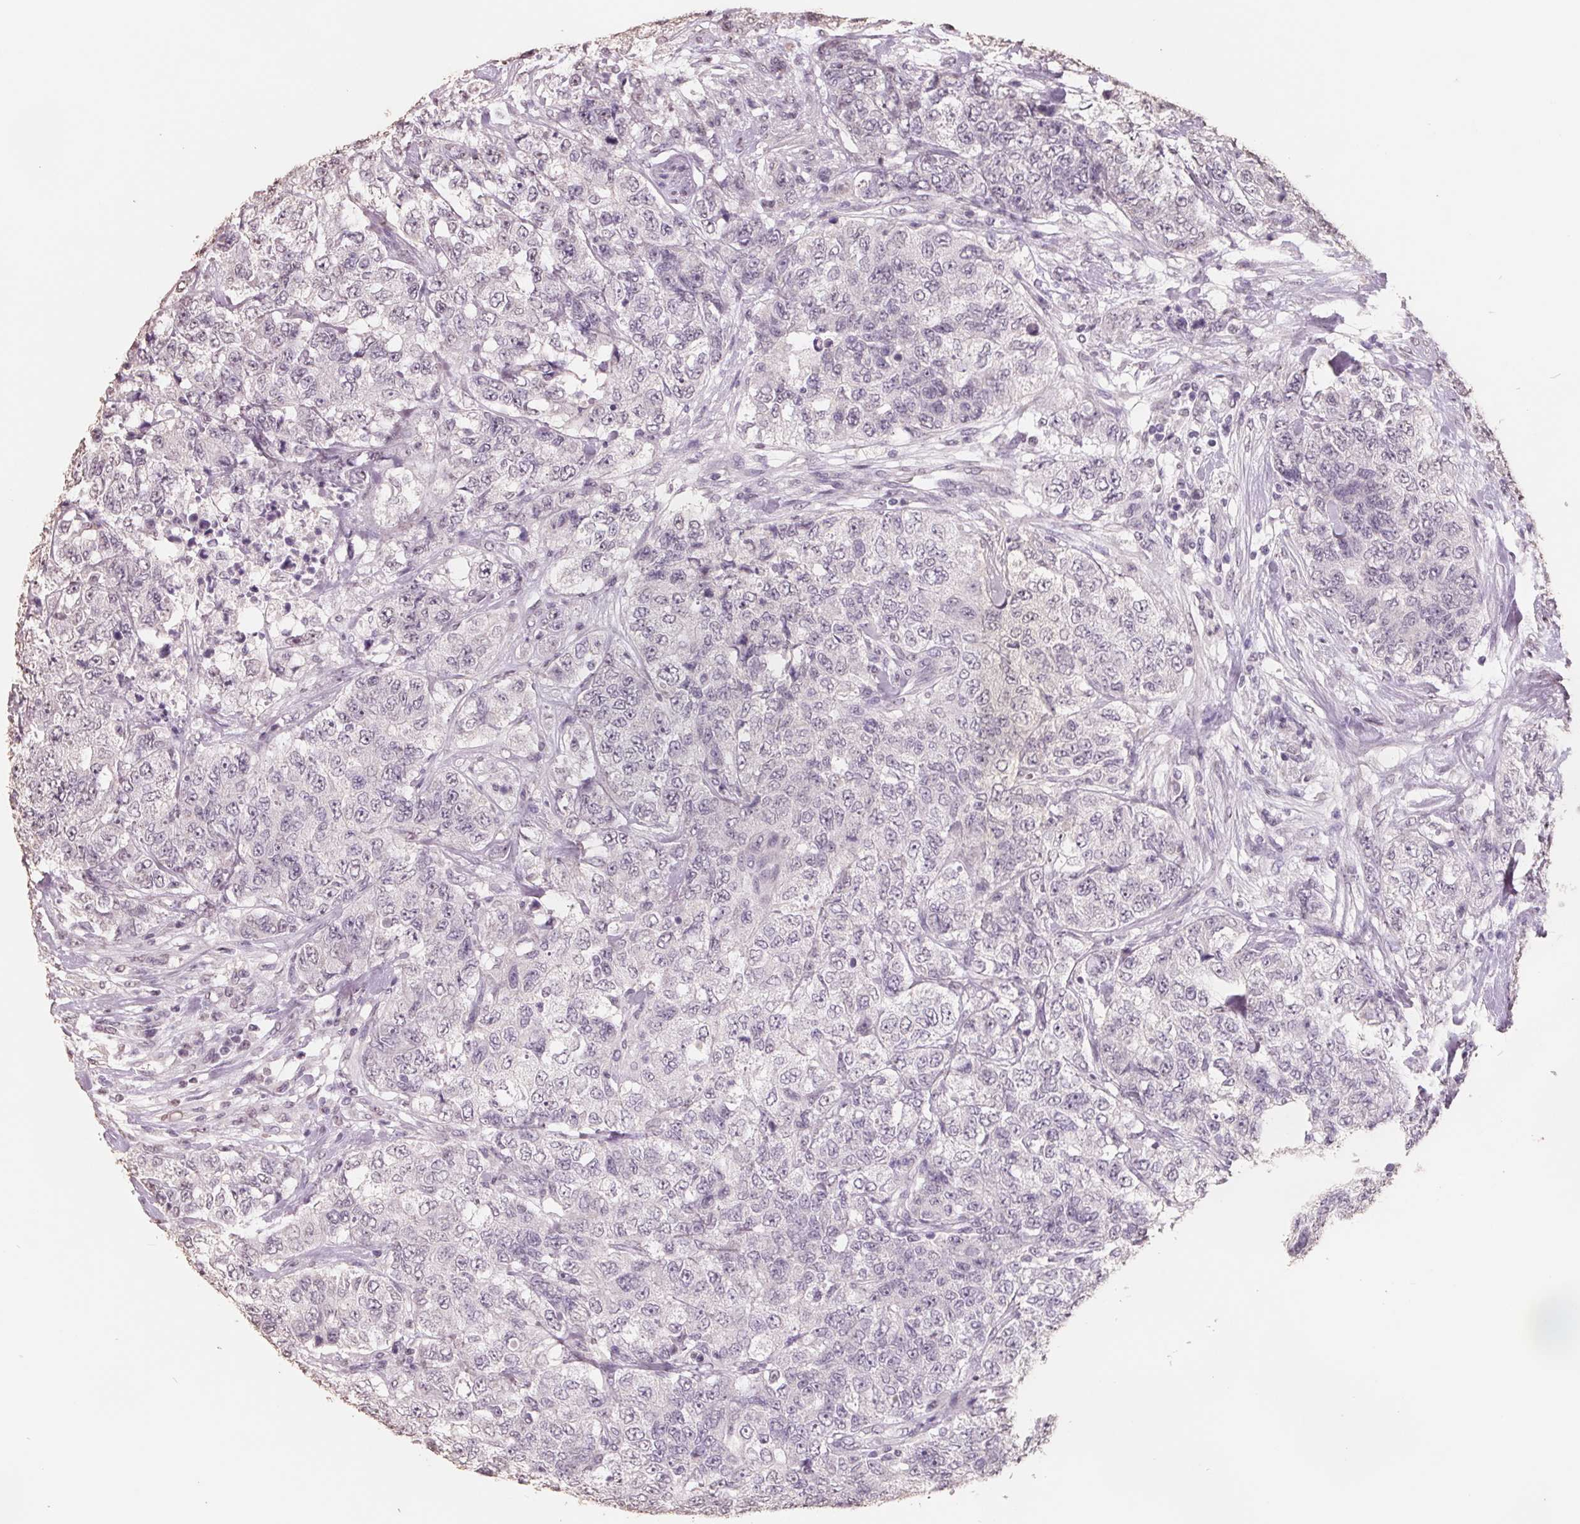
{"staining": {"intensity": "negative", "quantity": "none", "location": "none"}, "tissue": "urothelial cancer", "cell_type": "Tumor cells", "image_type": "cancer", "snomed": [{"axis": "morphology", "description": "Urothelial carcinoma, High grade"}, {"axis": "topography", "description": "Urinary bladder"}], "caption": "DAB (3,3'-diaminobenzidine) immunohistochemical staining of urothelial cancer reveals no significant staining in tumor cells.", "gene": "FTCD", "patient": {"sex": "female", "age": 78}}